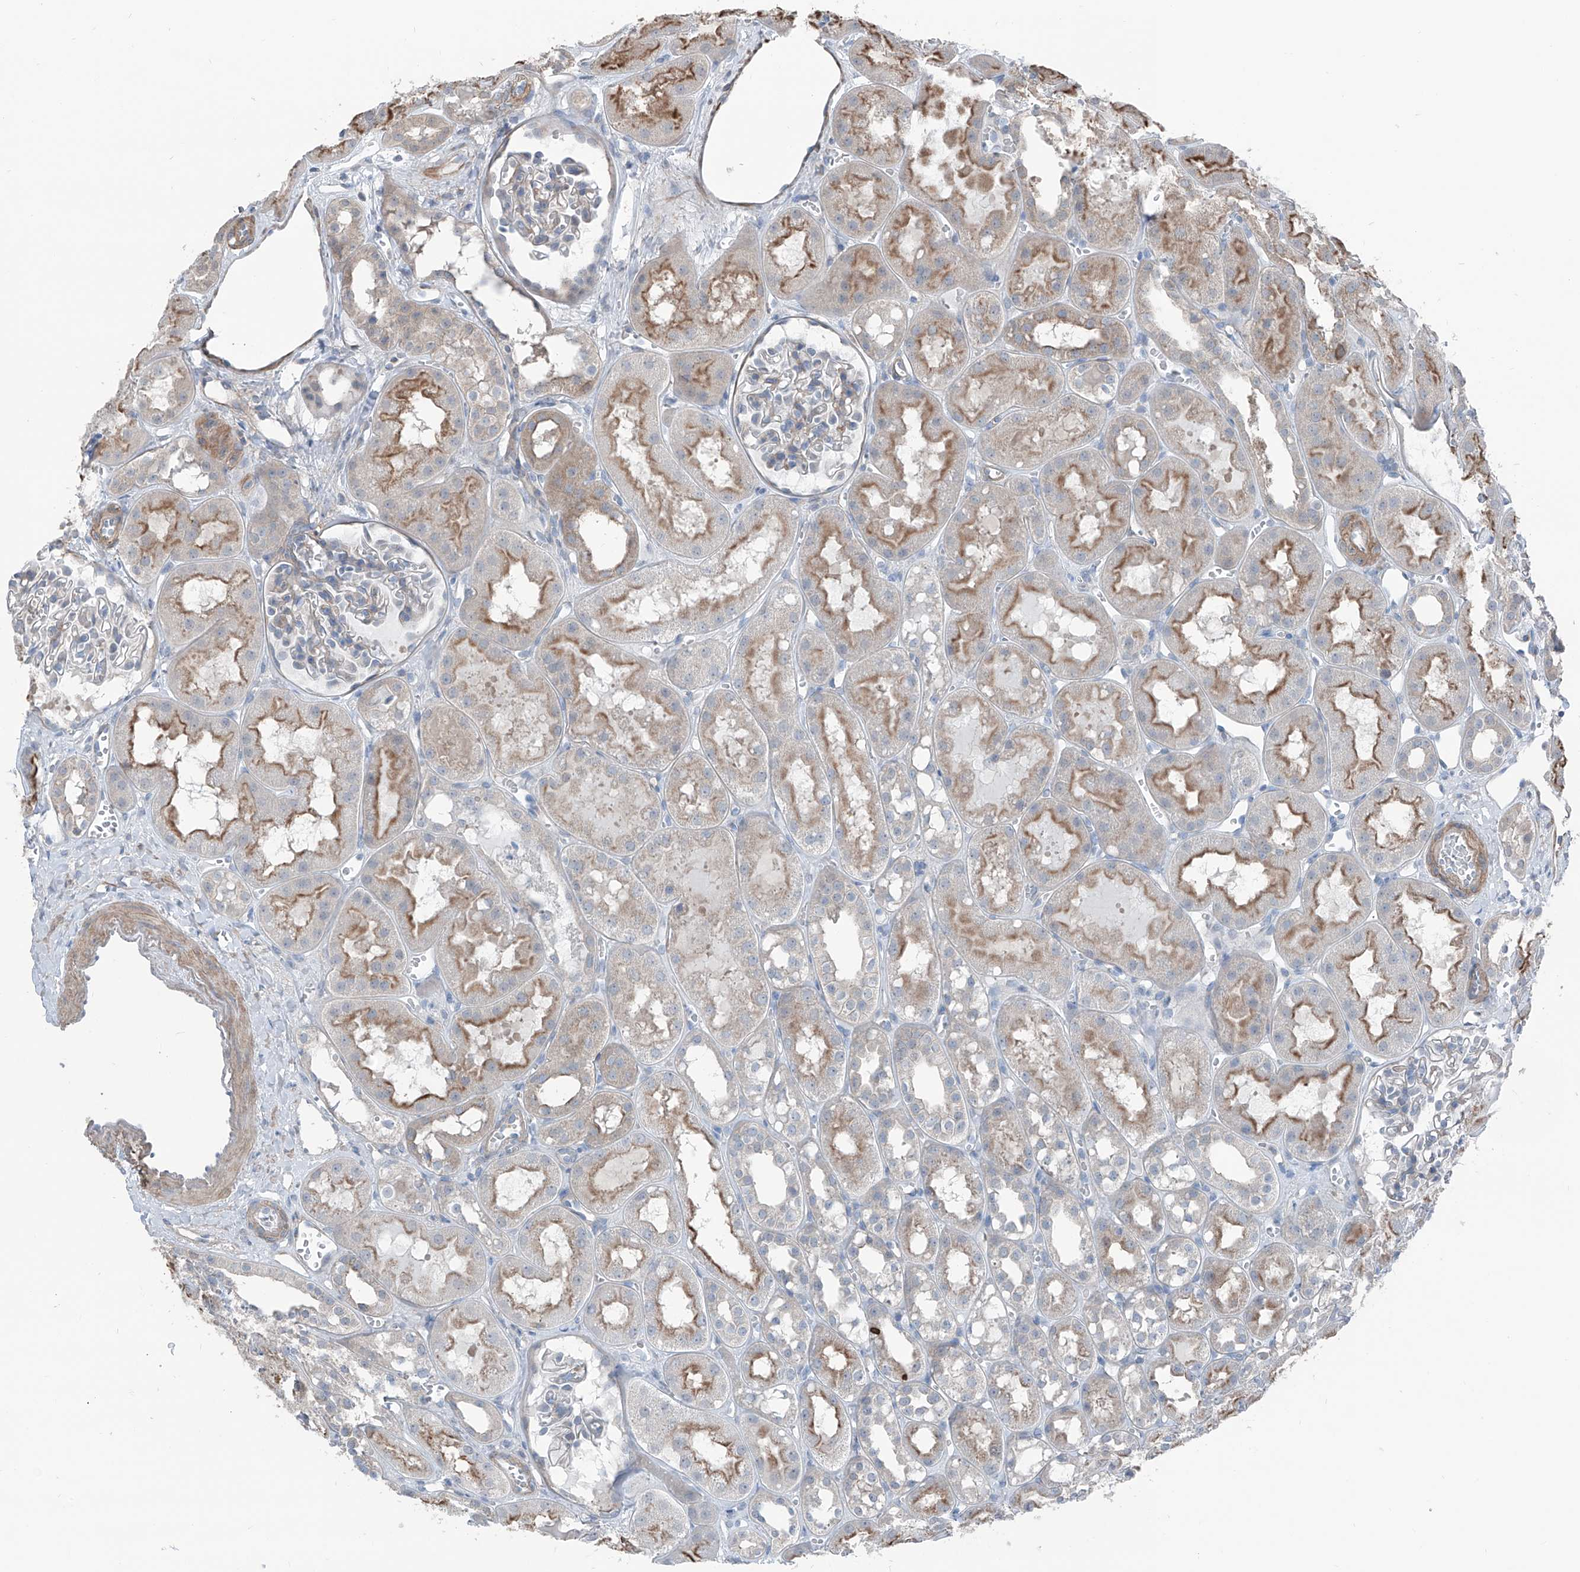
{"staining": {"intensity": "negative", "quantity": "none", "location": "none"}, "tissue": "kidney", "cell_type": "Cells in glomeruli", "image_type": "normal", "snomed": [{"axis": "morphology", "description": "Normal tissue, NOS"}, {"axis": "topography", "description": "Kidney"}], "caption": "Histopathology image shows no significant protein expression in cells in glomeruli of benign kidney.", "gene": "HSPB11", "patient": {"sex": "male", "age": 16}}